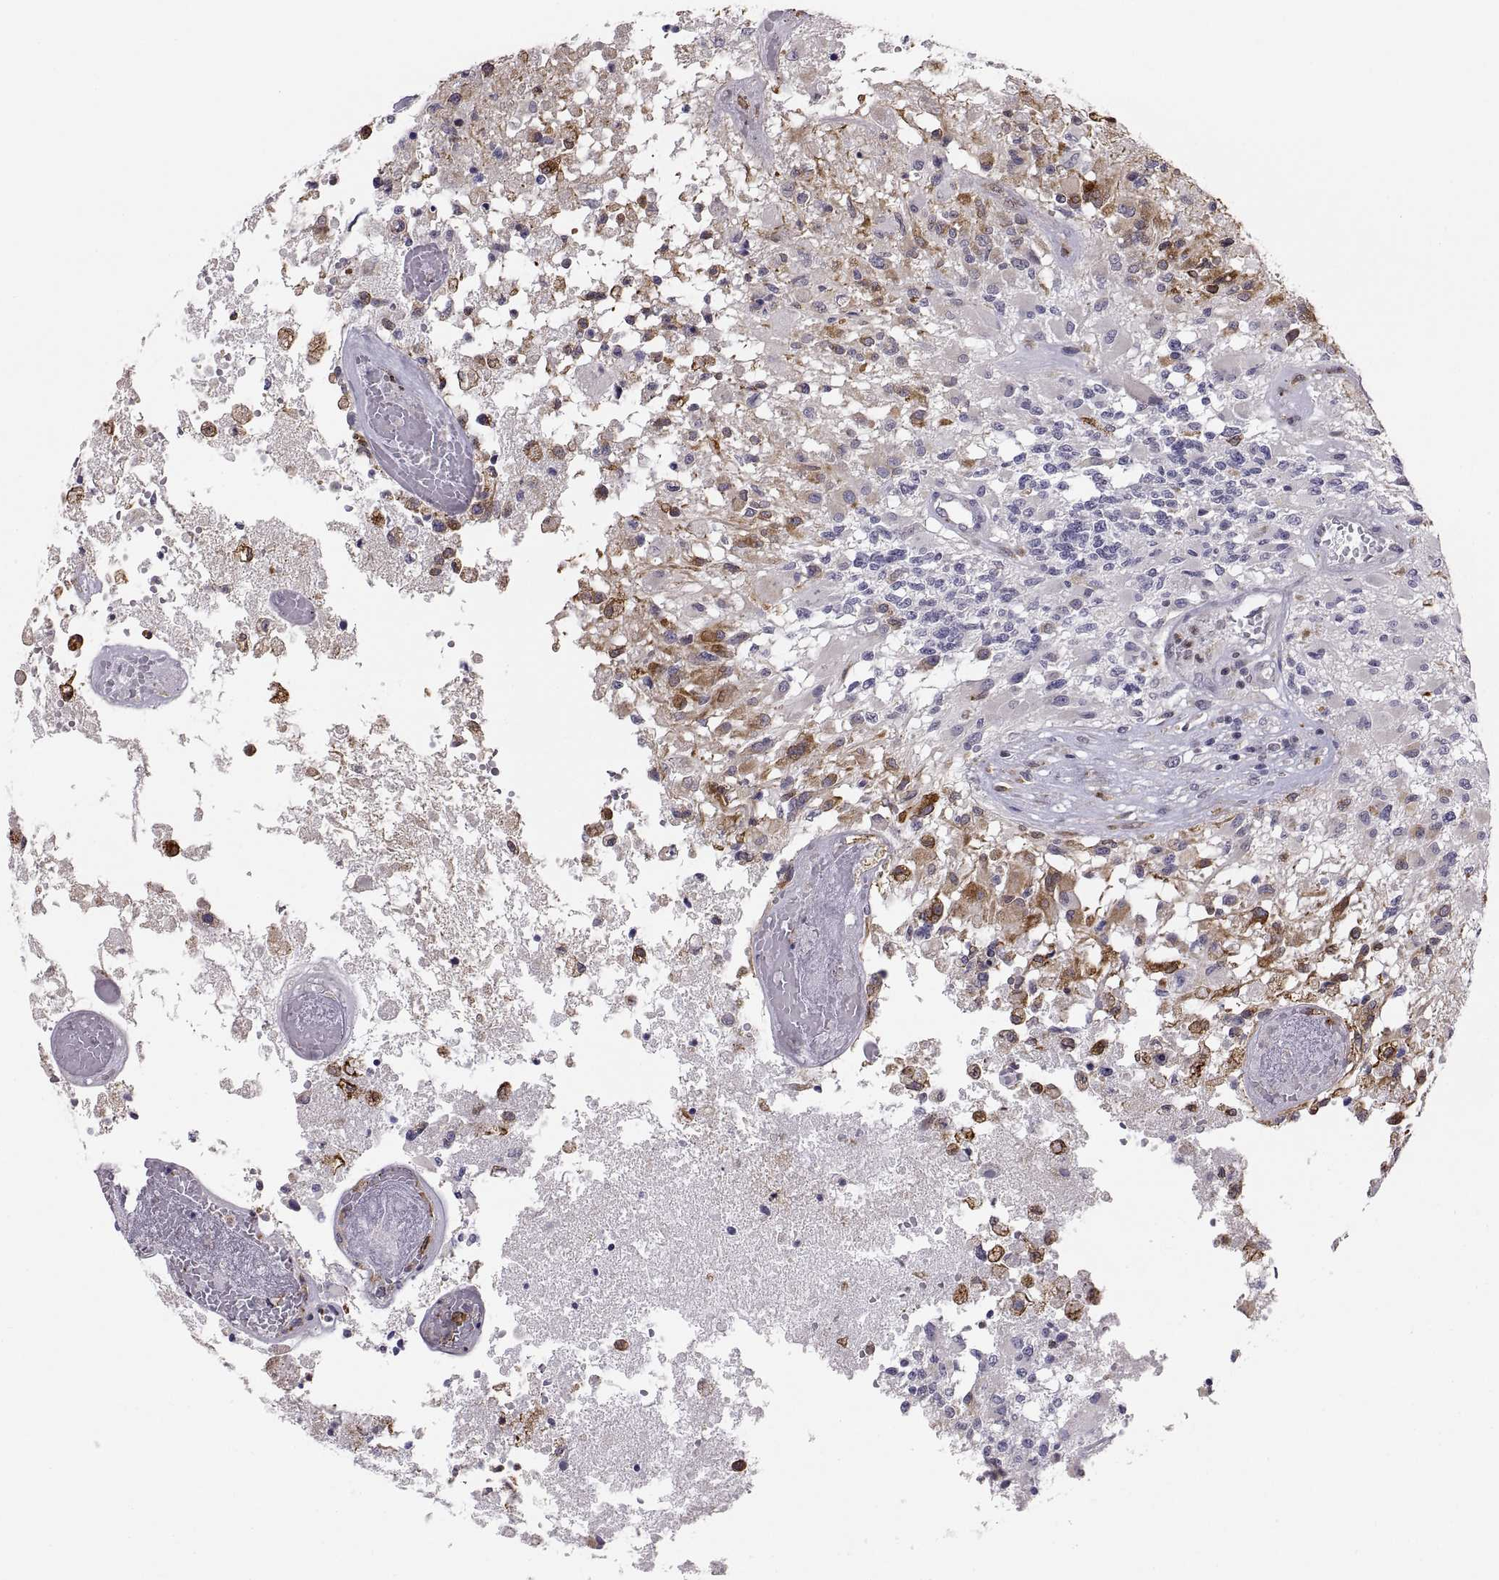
{"staining": {"intensity": "negative", "quantity": "none", "location": "none"}, "tissue": "glioma", "cell_type": "Tumor cells", "image_type": "cancer", "snomed": [{"axis": "morphology", "description": "Glioma, malignant, High grade"}, {"axis": "topography", "description": "Brain"}], "caption": "The histopathology image demonstrates no staining of tumor cells in malignant glioma (high-grade).", "gene": "ERO1A", "patient": {"sex": "female", "age": 63}}